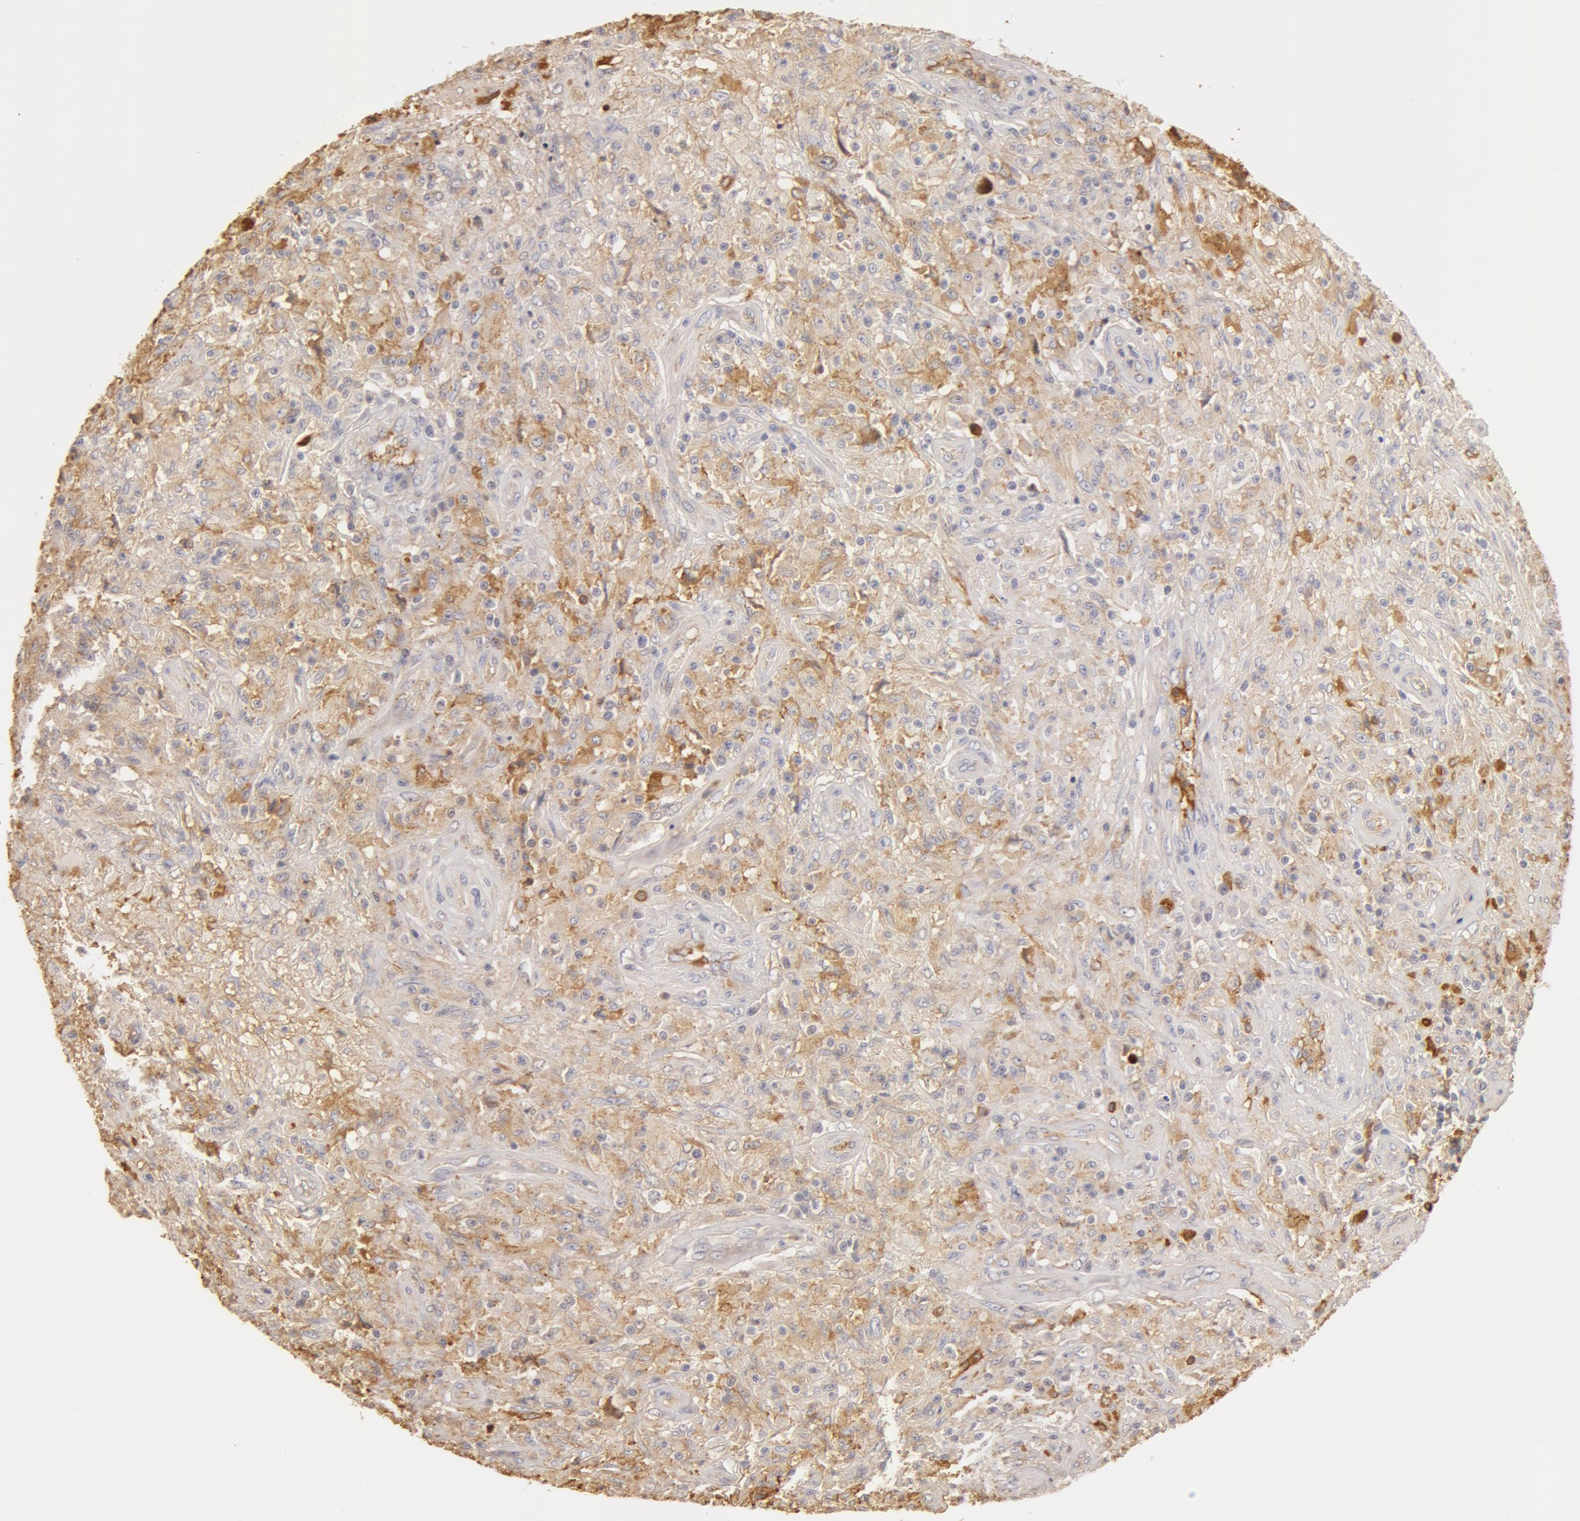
{"staining": {"intensity": "weak", "quantity": ">75%", "location": "cytoplasmic/membranous"}, "tissue": "testis cancer", "cell_type": "Tumor cells", "image_type": "cancer", "snomed": [{"axis": "morphology", "description": "Seminoma, NOS"}, {"axis": "topography", "description": "Testis"}], "caption": "High-power microscopy captured an IHC image of testis cancer (seminoma), revealing weak cytoplasmic/membranous expression in approximately >75% of tumor cells. Immunohistochemistry (ihc) stains the protein of interest in brown and the nuclei are stained blue.", "gene": "TF", "patient": {"sex": "male", "age": 34}}